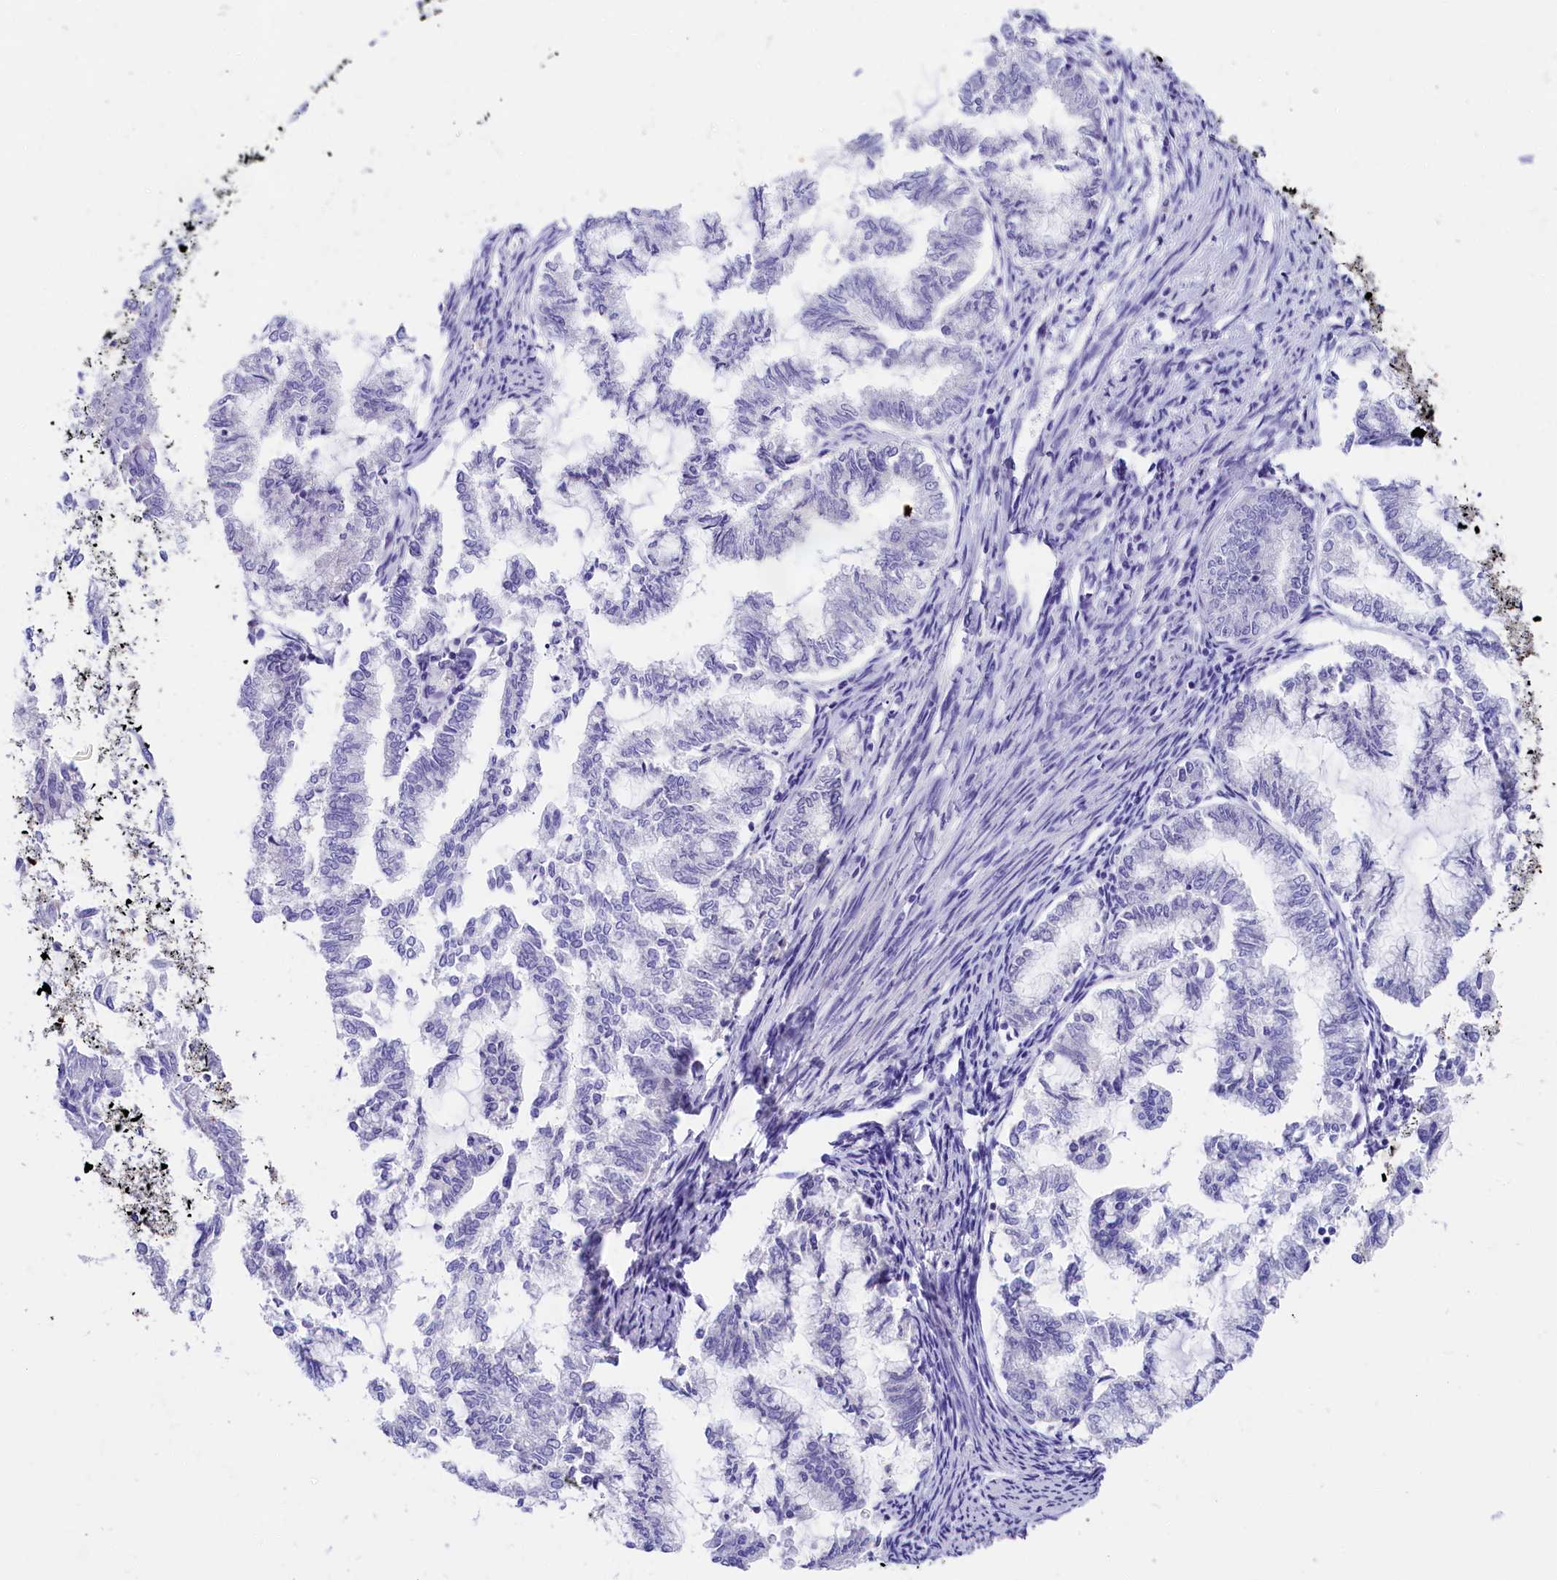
{"staining": {"intensity": "negative", "quantity": "none", "location": "none"}, "tissue": "endometrial cancer", "cell_type": "Tumor cells", "image_type": "cancer", "snomed": [{"axis": "morphology", "description": "Adenocarcinoma, NOS"}, {"axis": "topography", "description": "Endometrium"}], "caption": "DAB (3,3'-diaminobenzidine) immunohistochemical staining of human endometrial adenocarcinoma reveals no significant staining in tumor cells. (DAB immunohistochemistry (IHC), high magnification).", "gene": "SULT2A1", "patient": {"sex": "female", "age": 79}}